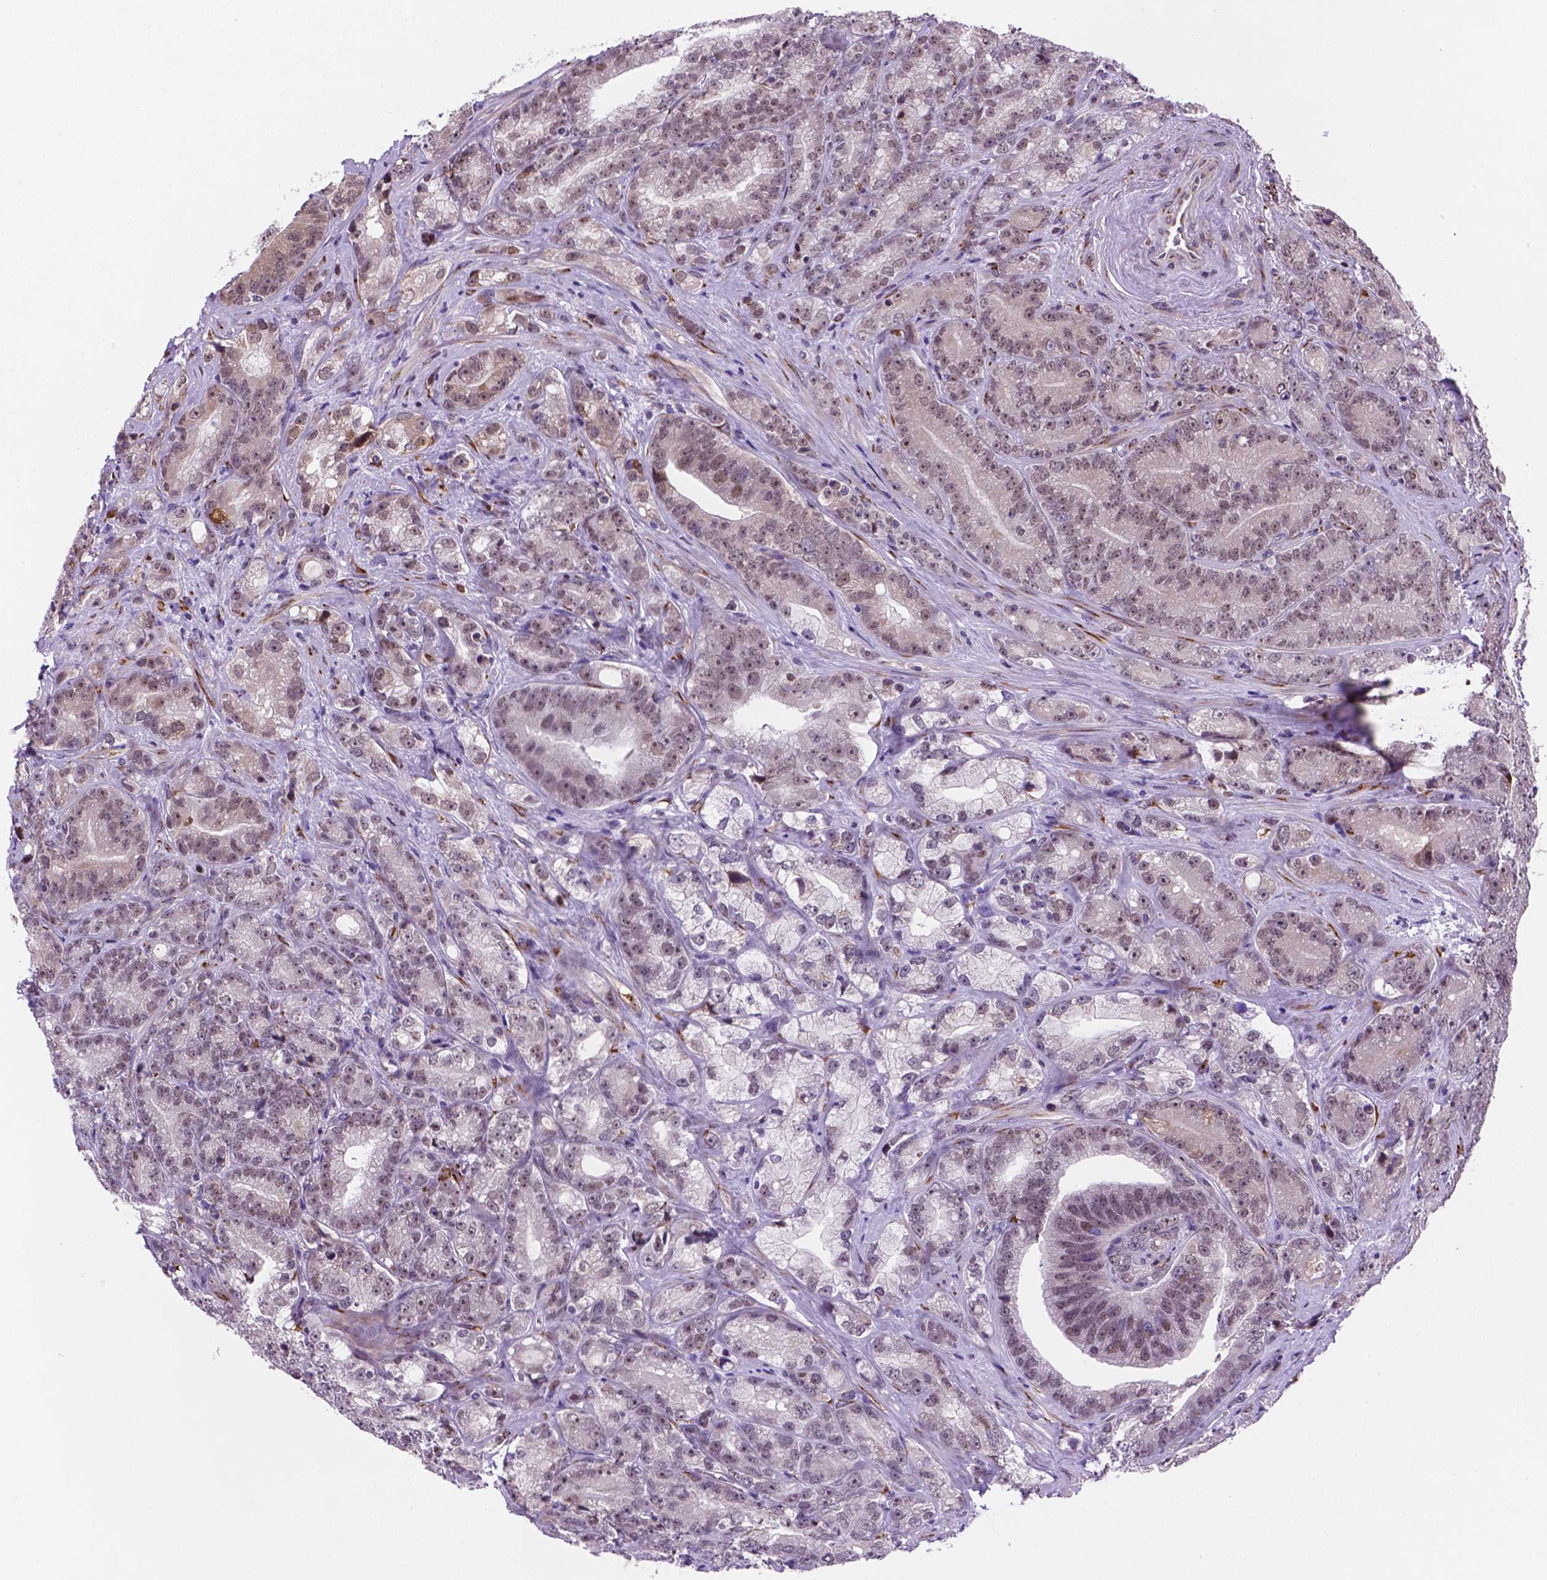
{"staining": {"intensity": "weak", "quantity": "25%-75%", "location": "cytoplasmic/membranous,nuclear"}, "tissue": "prostate cancer", "cell_type": "Tumor cells", "image_type": "cancer", "snomed": [{"axis": "morphology", "description": "Adenocarcinoma, NOS"}, {"axis": "topography", "description": "Prostate"}], "caption": "DAB (3,3'-diaminobenzidine) immunohistochemical staining of human prostate cancer shows weak cytoplasmic/membranous and nuclear protein staining in about 25%-75% of tumor cells.", "gene": "FNIP1", "patient": {"sex": "male", "age": 63}}